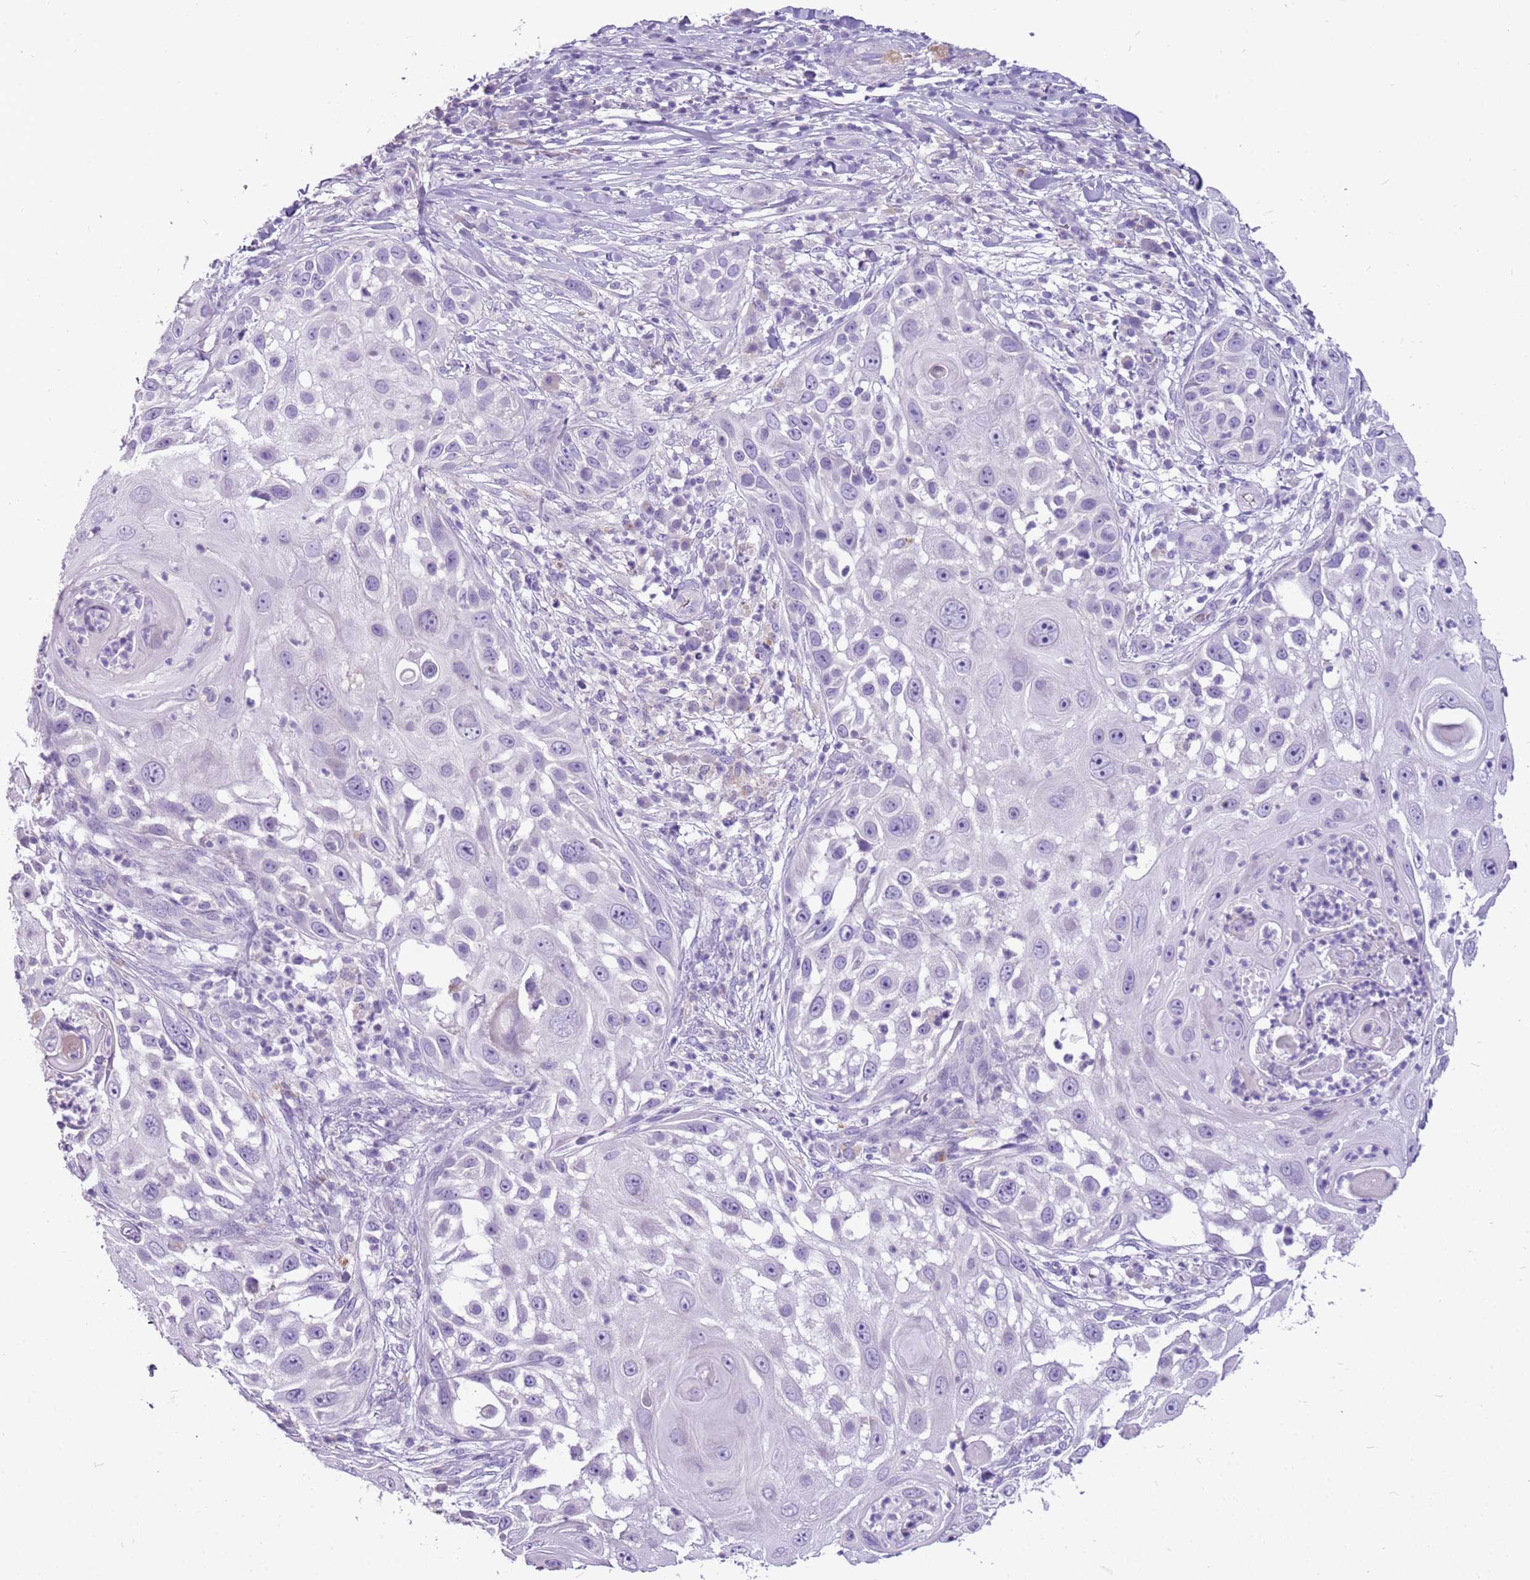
{"staining": {"intensity": "negative", "quantity": "none", "location": "none"}, "tissue": "skin cancer", "cell_type": "Tumor cells", "image_type": "cancer", "snomed": [{"axis": "morphology", "description": "Squamous cell carcinoma, NOS"}, {"axis": "topography", "description": "Skin"}], "caption": "Immunohistochemical staining of squamous cell carcinoma (skin) shows no significant staining in tumor cells.", "gene": "SCAMP5", "patient": {"sex": "female", "age": 44}}